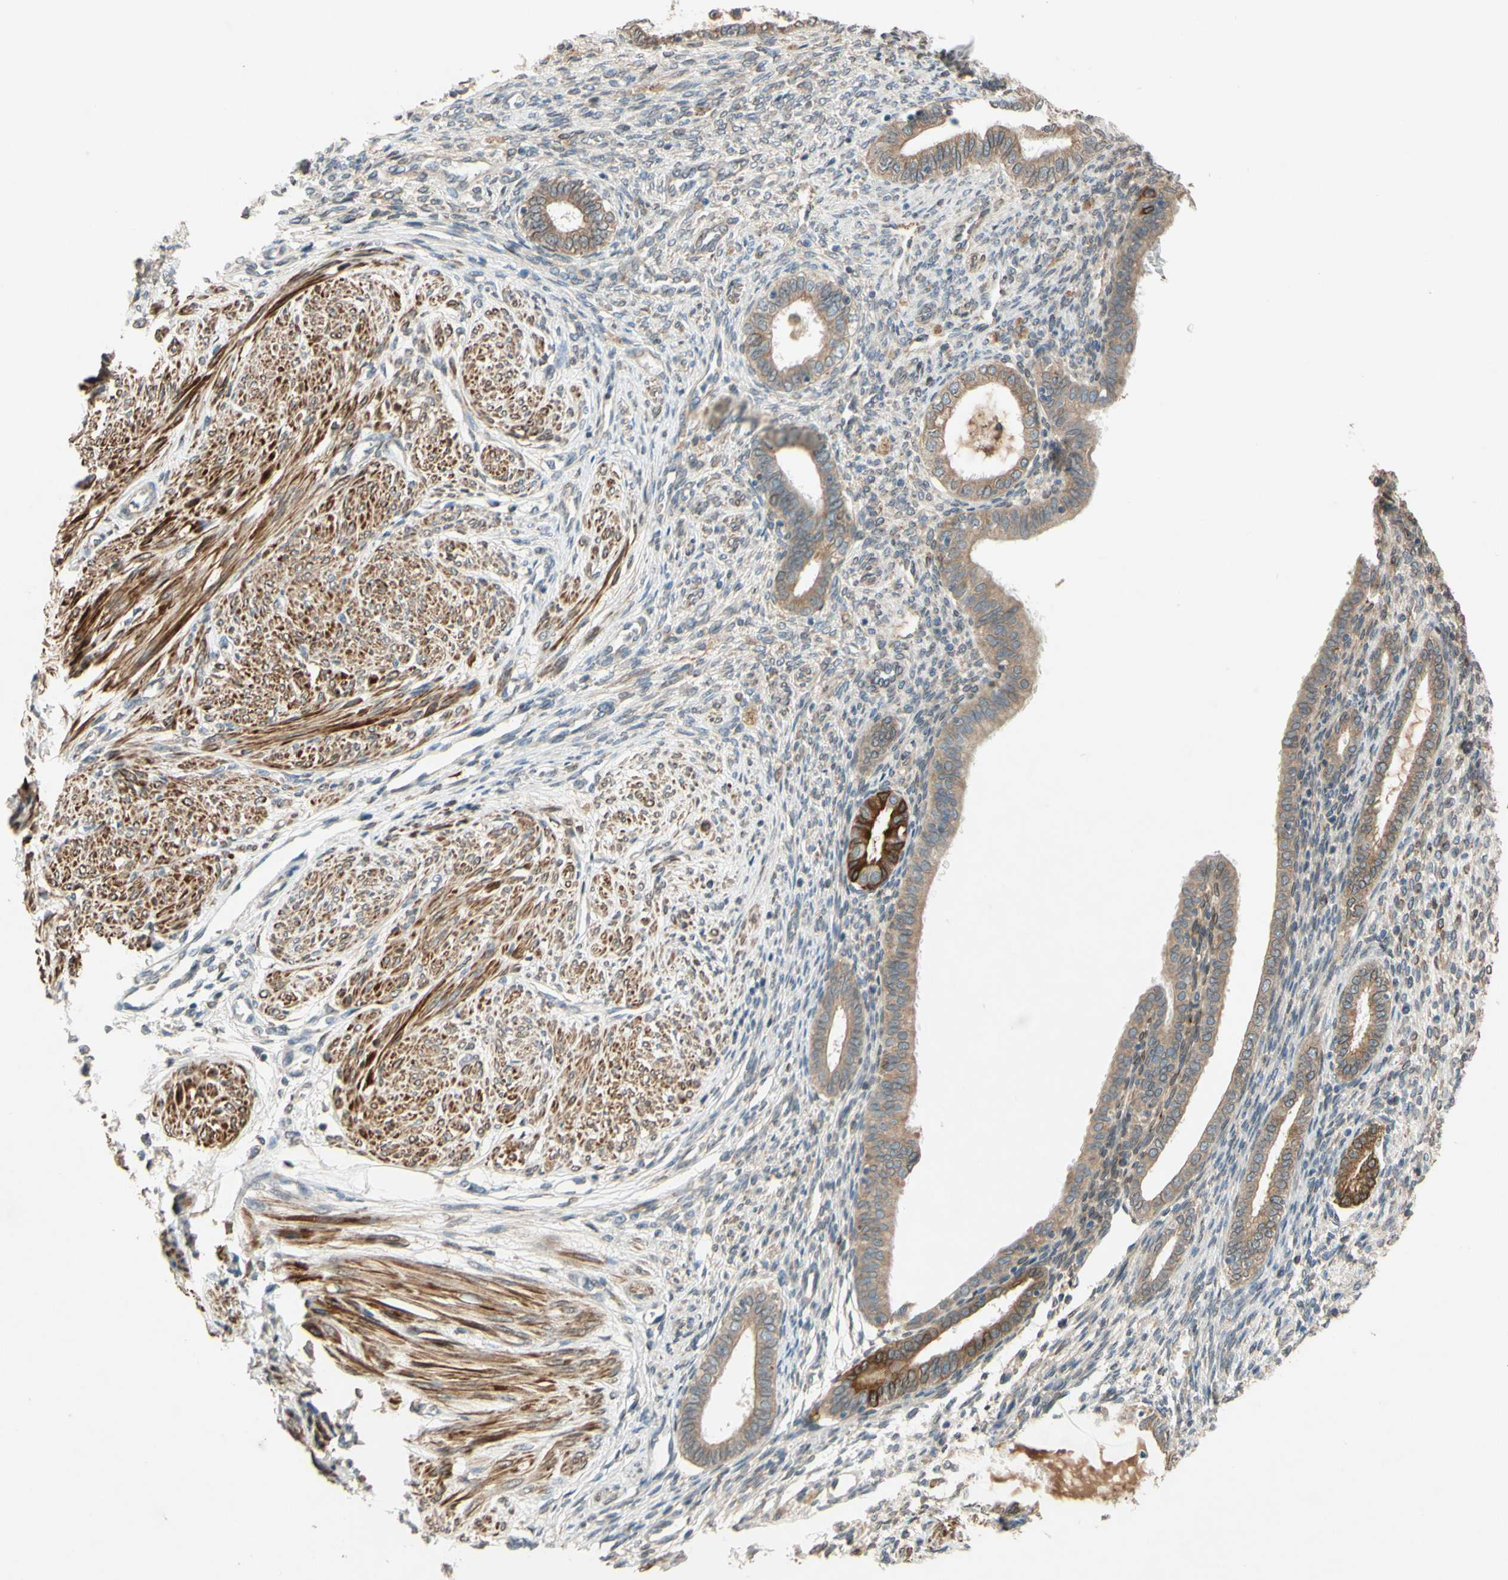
{"staining": {"intensity": "strong", "quantity": "<25%", "location": "cytoplasmic/membranous"}, "tissue": "endometrium", "cell_type": "Cells in endometrial stroma", "image_type": "normal", "snomed": [{"axis": "morphology", "description": "Normal tissue, NOS"}, {"axis": "topography", "description": "Endometrium"}], "caption": "Cells in endometrial stroma show medium levels of strong cytoplasmic/membranous positivity in about <25% of cells in normal endometrium.", "gene": "PTPRU", "patient": {"sex": "female", "age": 72}}